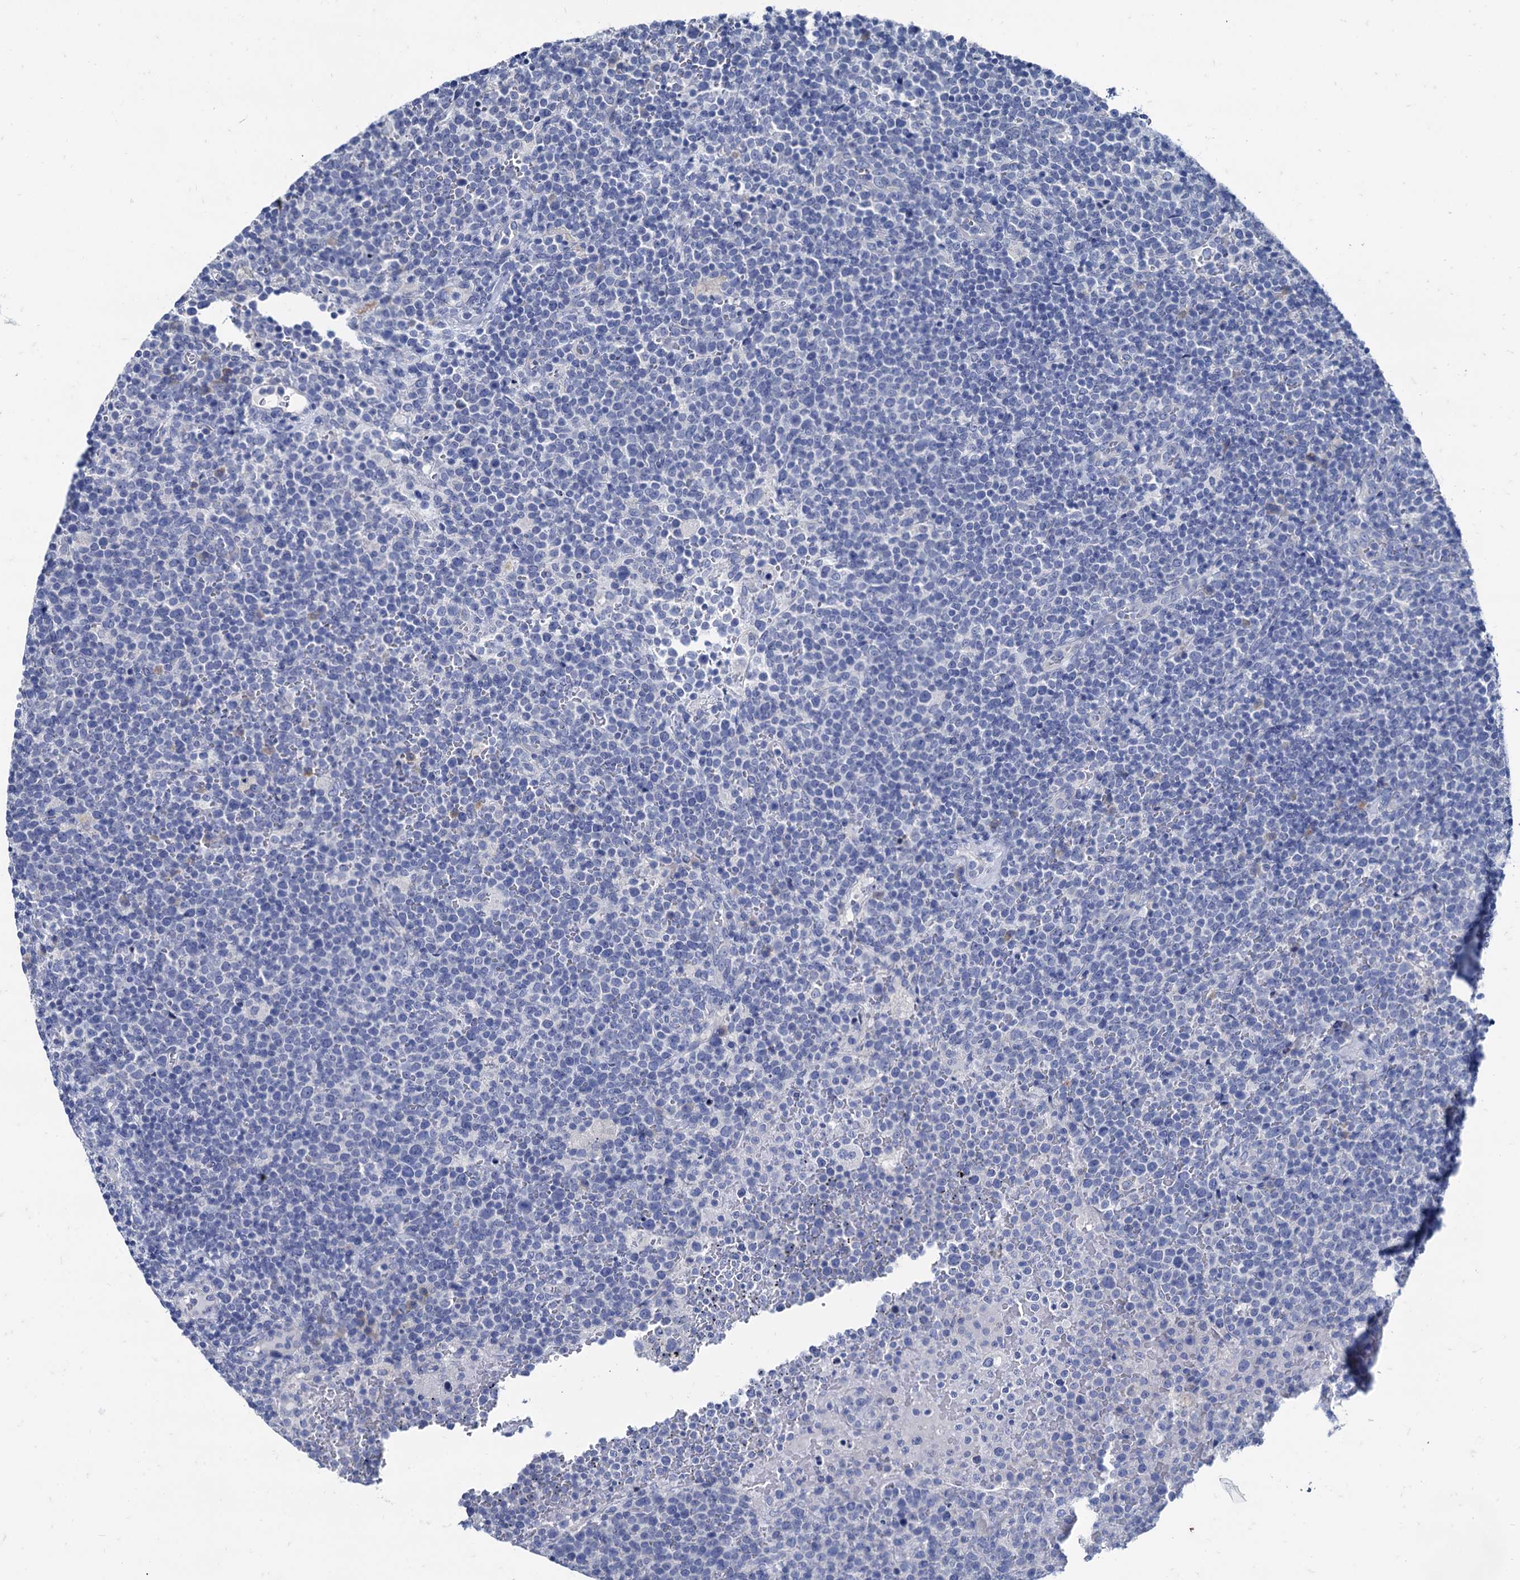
{"staining": {"intensity": "negative", "quantity": "none", "location": "none"}, "tissue": "lymphoma", "cell_type": "Tumor cells", "image_type": "cancer", "snomed": [{"axis": "morphology", "description": "Malignant lymphoma, non-Hodgkin's type, High grade"}, {"axis": "topography", "description": "Lymph node"}], "caption": "Immunohistochemistry of human high-grade malignant lymphoma, non-Hodgkin's type reveals no positivity in tumor cells.", "gene": "FOXR2", "patient": {"sex": "male", "age": 61}}